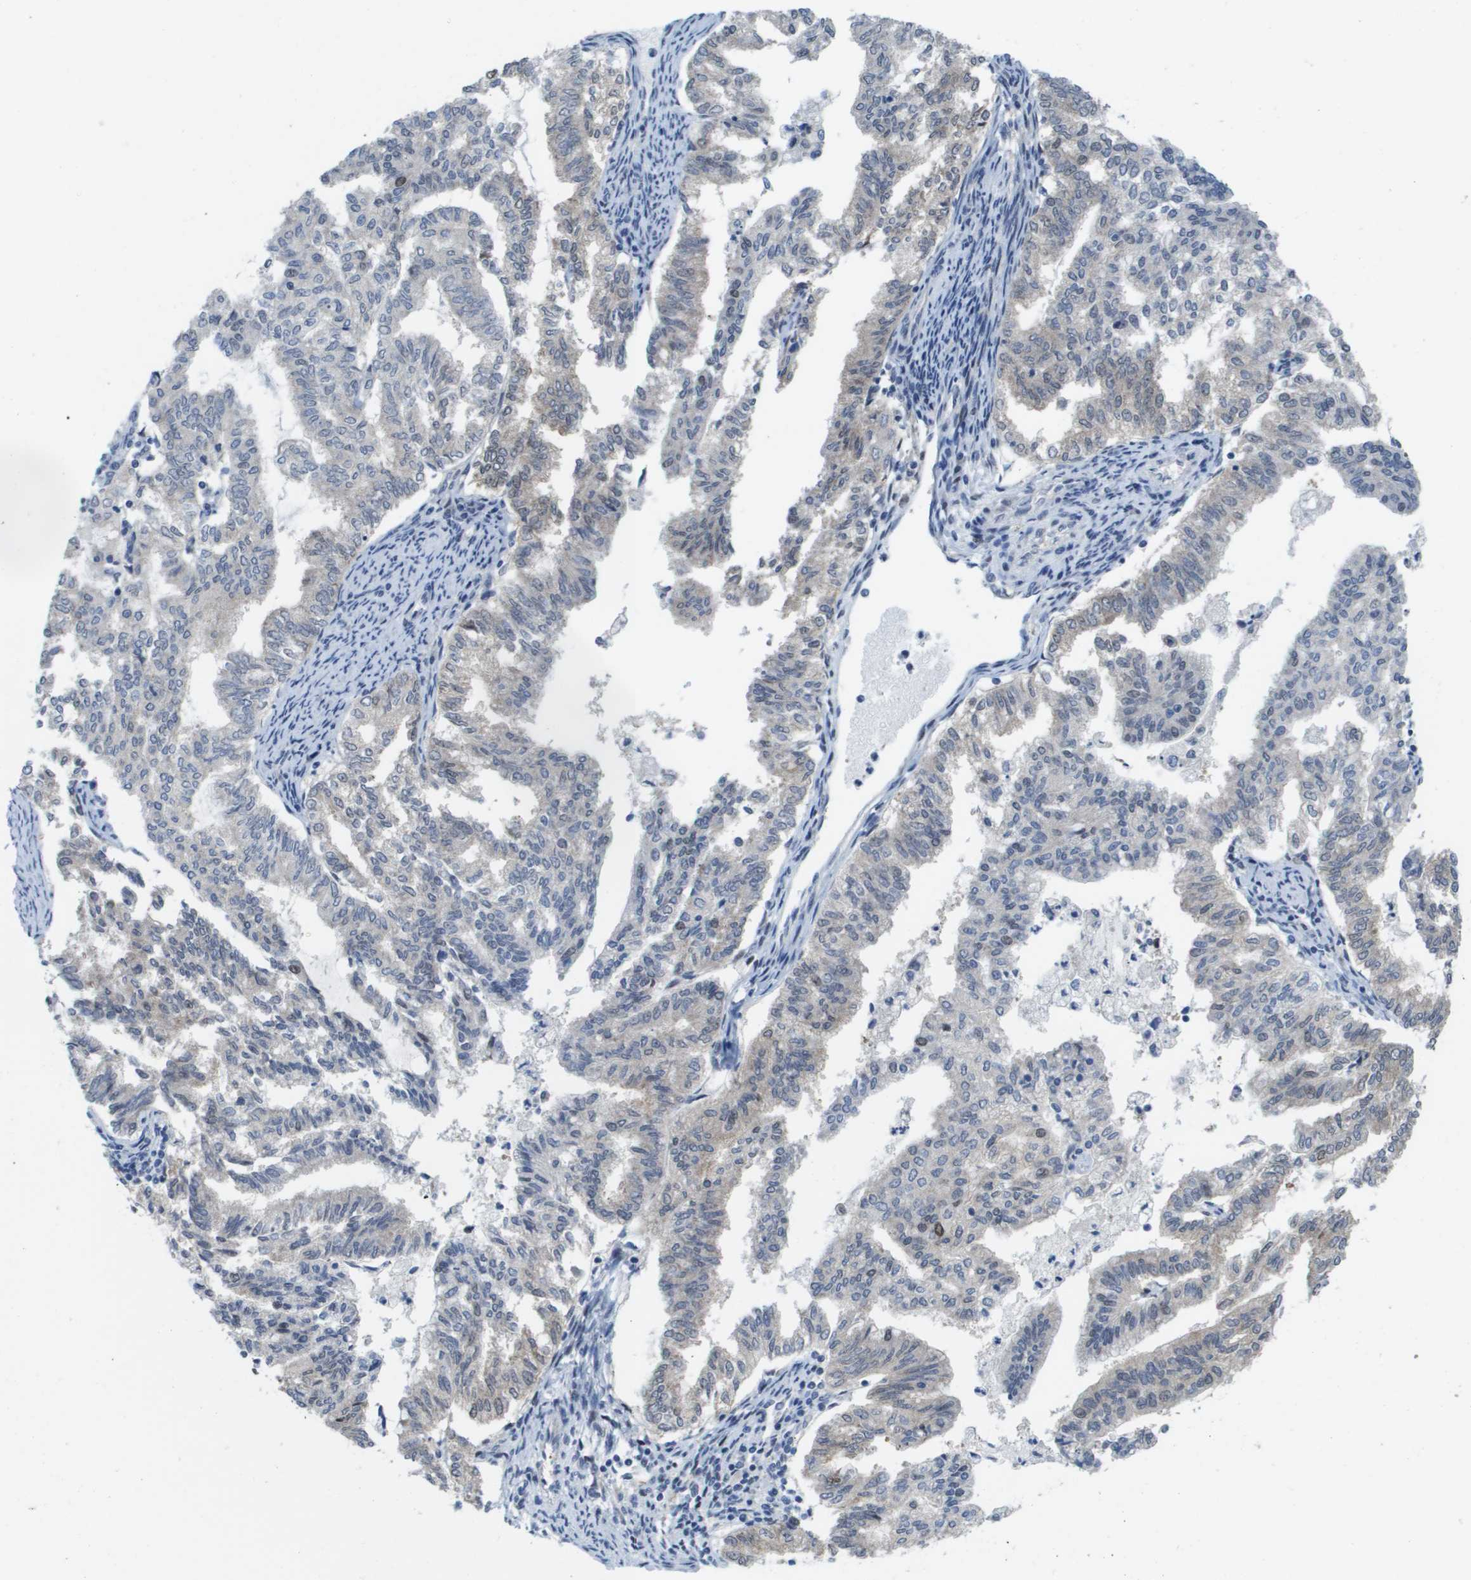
{"staining": {"intensity": "weak", "quantity": "<25%", "location": "nuclear"}, "tissue": "endometrial cancer", "cell_type": "Tumor cells", "image_type": "cancer", "snomed": [{"axis": "morphology", "description": "Adenocarcinoma, NOS"}, {"axis": "topography", "description": "Endometrium"}], "caption": "Endometrial cancer (adenocarcinoma) was stained to show a protein in brown. There is no significant positivity in tumor cells.", "gene": "FKBP4", "patient": {"sex": "female", "age": 79}}